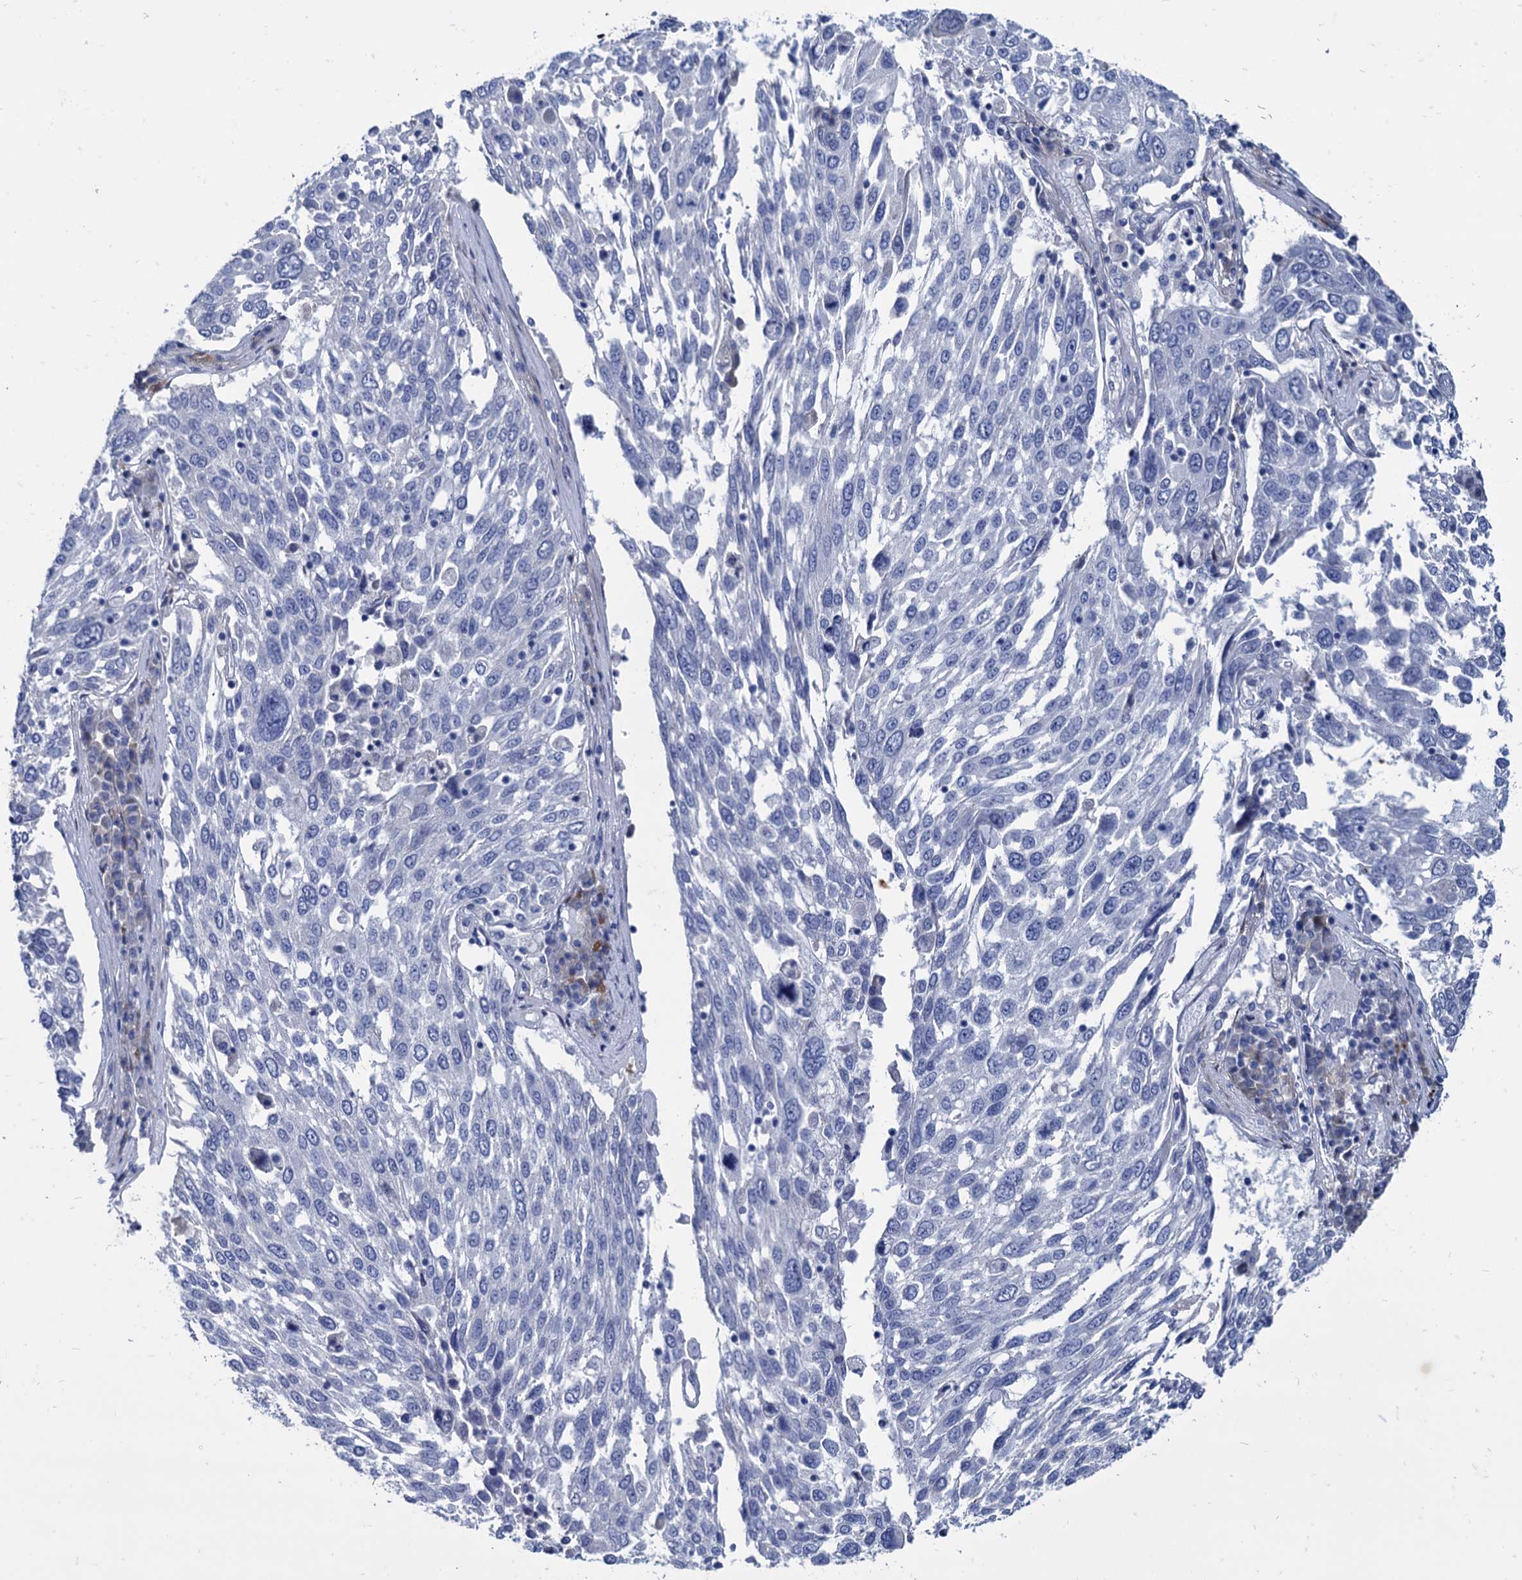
{"staining": {"intensity": "negative", "quantity": "none", "location": "none"}, "tissue": "lung cancer", "cell_type": "Tumor cells", "image_type": "cancer", "snomed": [{"axis": "morphology", "description": "Squamous cell carcinoma, NOS"}, {"axis": "topography", "description": "Lung"}], "caption": "Squamous cell carcinoma (lung) was stained to show a protein in brown. There is no significant positivity in tumor cells.", "gene": "FOXR2", "patient": {"sex": "male", "age": 65}}